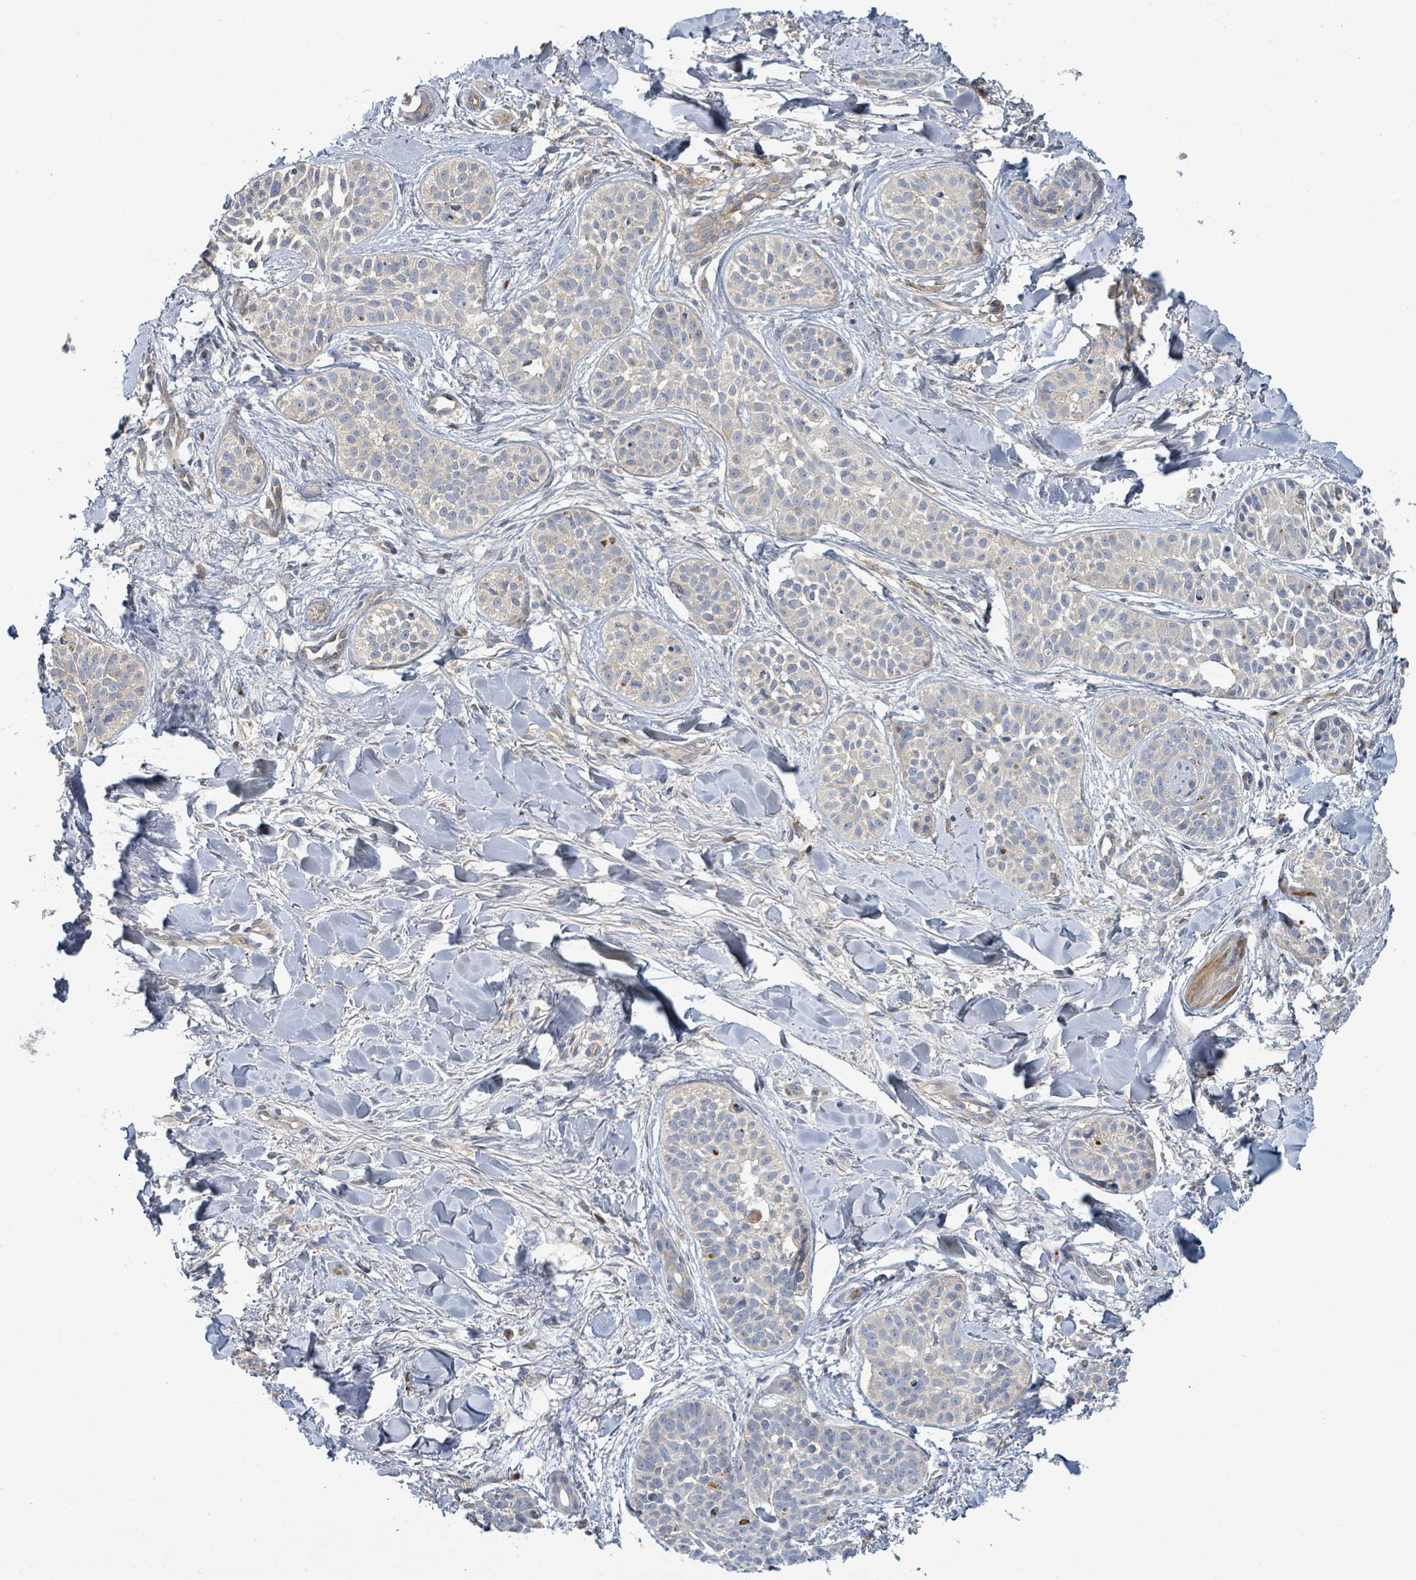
{"staining": {"intensity": "negative", "quantity": "none", "location": "none"}, "tissue": "skin cancer", "cell_type": "Tumor cells", "image_type": "cancer", "snomed": [{"axis": "morphology", "description": "Basal cell carcinoma"}, {"axis": "topography", "description": "Skin"}], "caption": "Immunohistochemical staining of human skin cancer displays no significant expression in tumor cells. (Immunohistochemistry, brightfield microscopy, high magnification).", "gene": "CFAP210", "patient": {"sex": "male", "age": 52}}